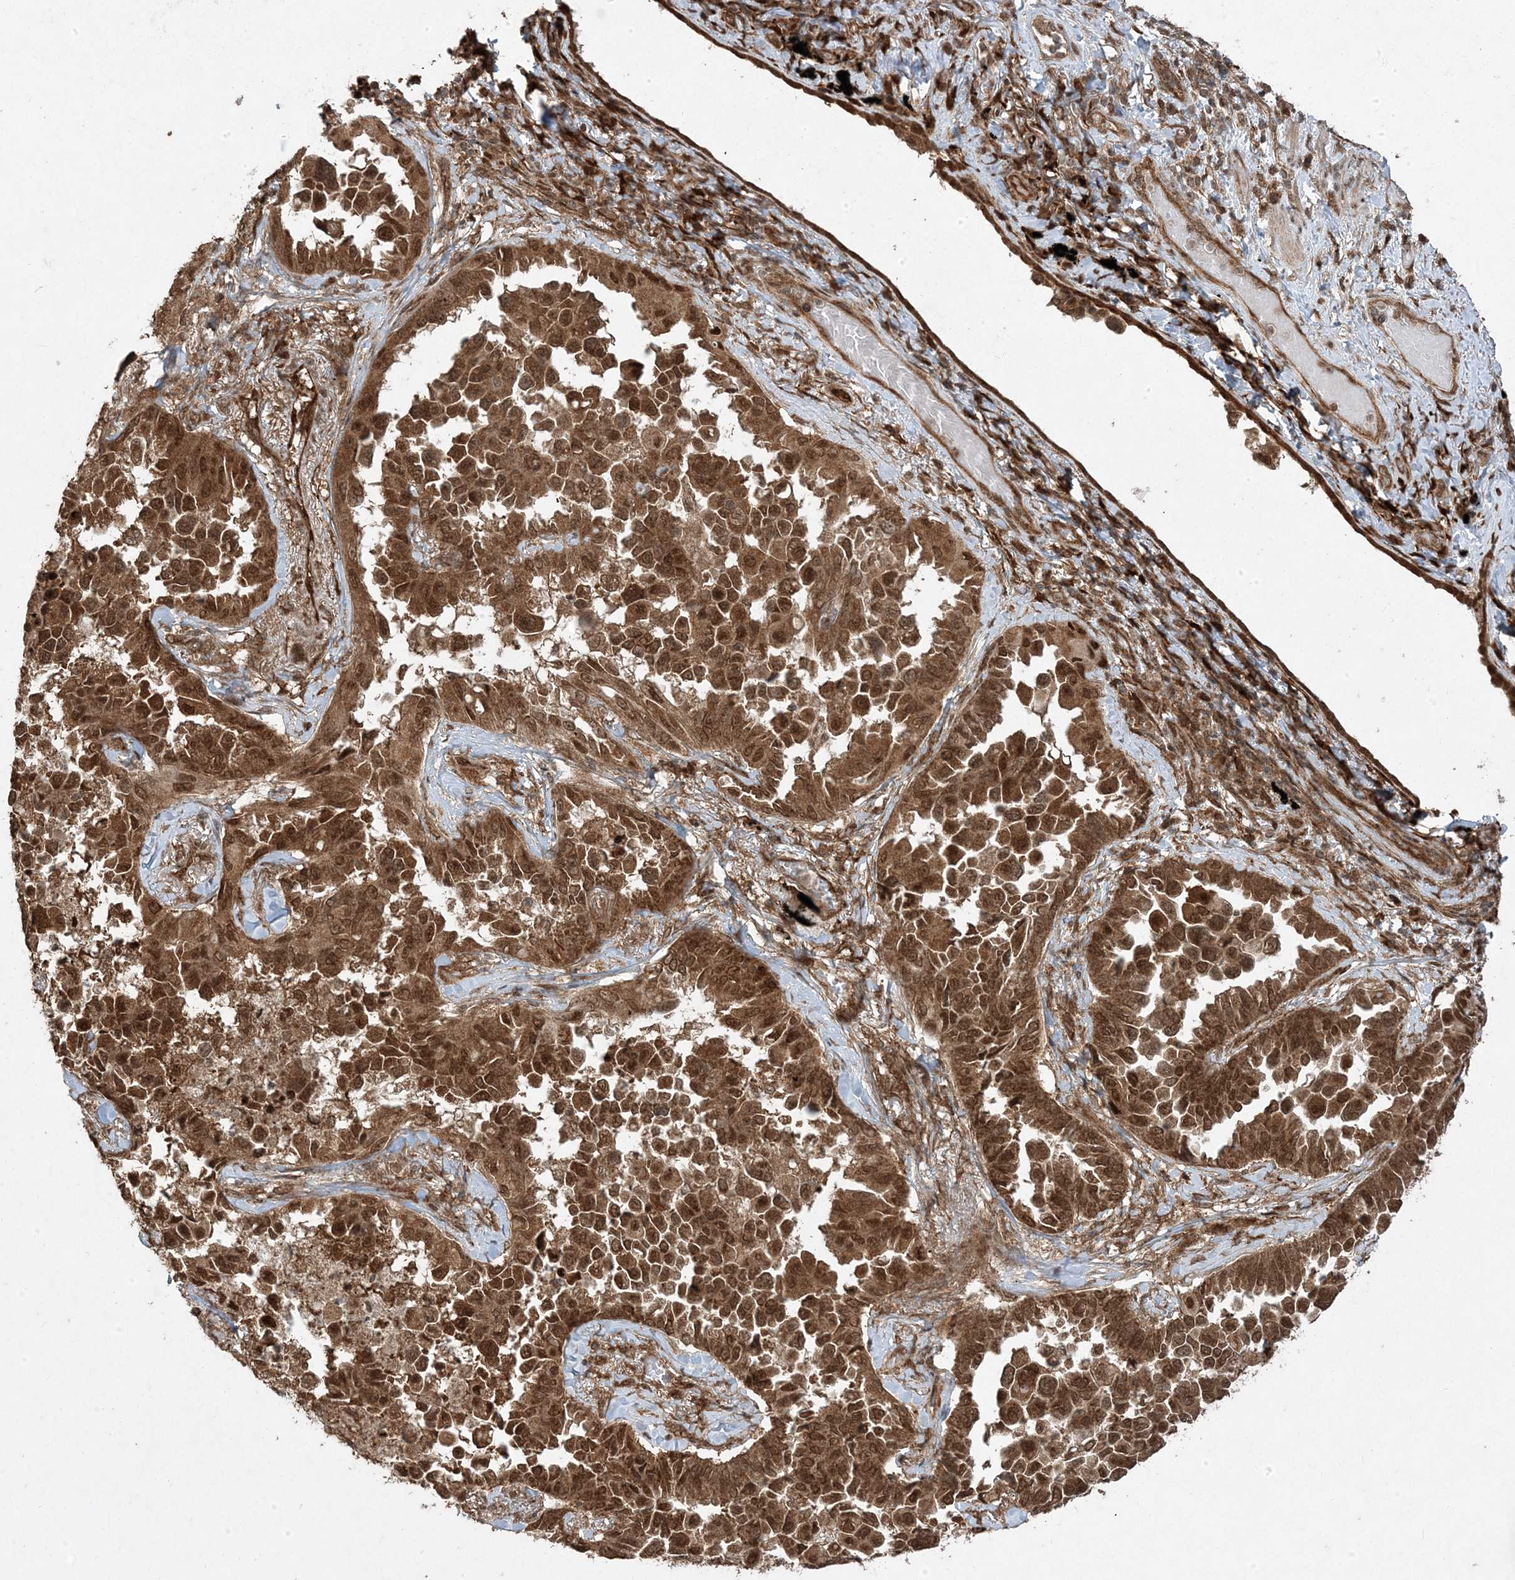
{"staining": {"intensity": "strong", "quantity": ">75%", "location": "cytoplasmic/membranous,nuclear"}, "tissue": "lung cancer", "cell_type": "Tumor cells", "image_type": "cancer", "snomed": [{"axis": "morphology", "description": "Adenocarcinoma, NOS"}, {"axis": "topography", "description": "Lung"}], "caption": "Immunohistochemistry of human lung cancer reveals high levels of strong cytoplasmic/membranous and nuclear staining in approximately >75% of tumor cells. (DAB = brown stain, brightfield microscopy at high magnification).", "gene": "PLEKHM2", "patient": {"sex": "female", "age": 67}}